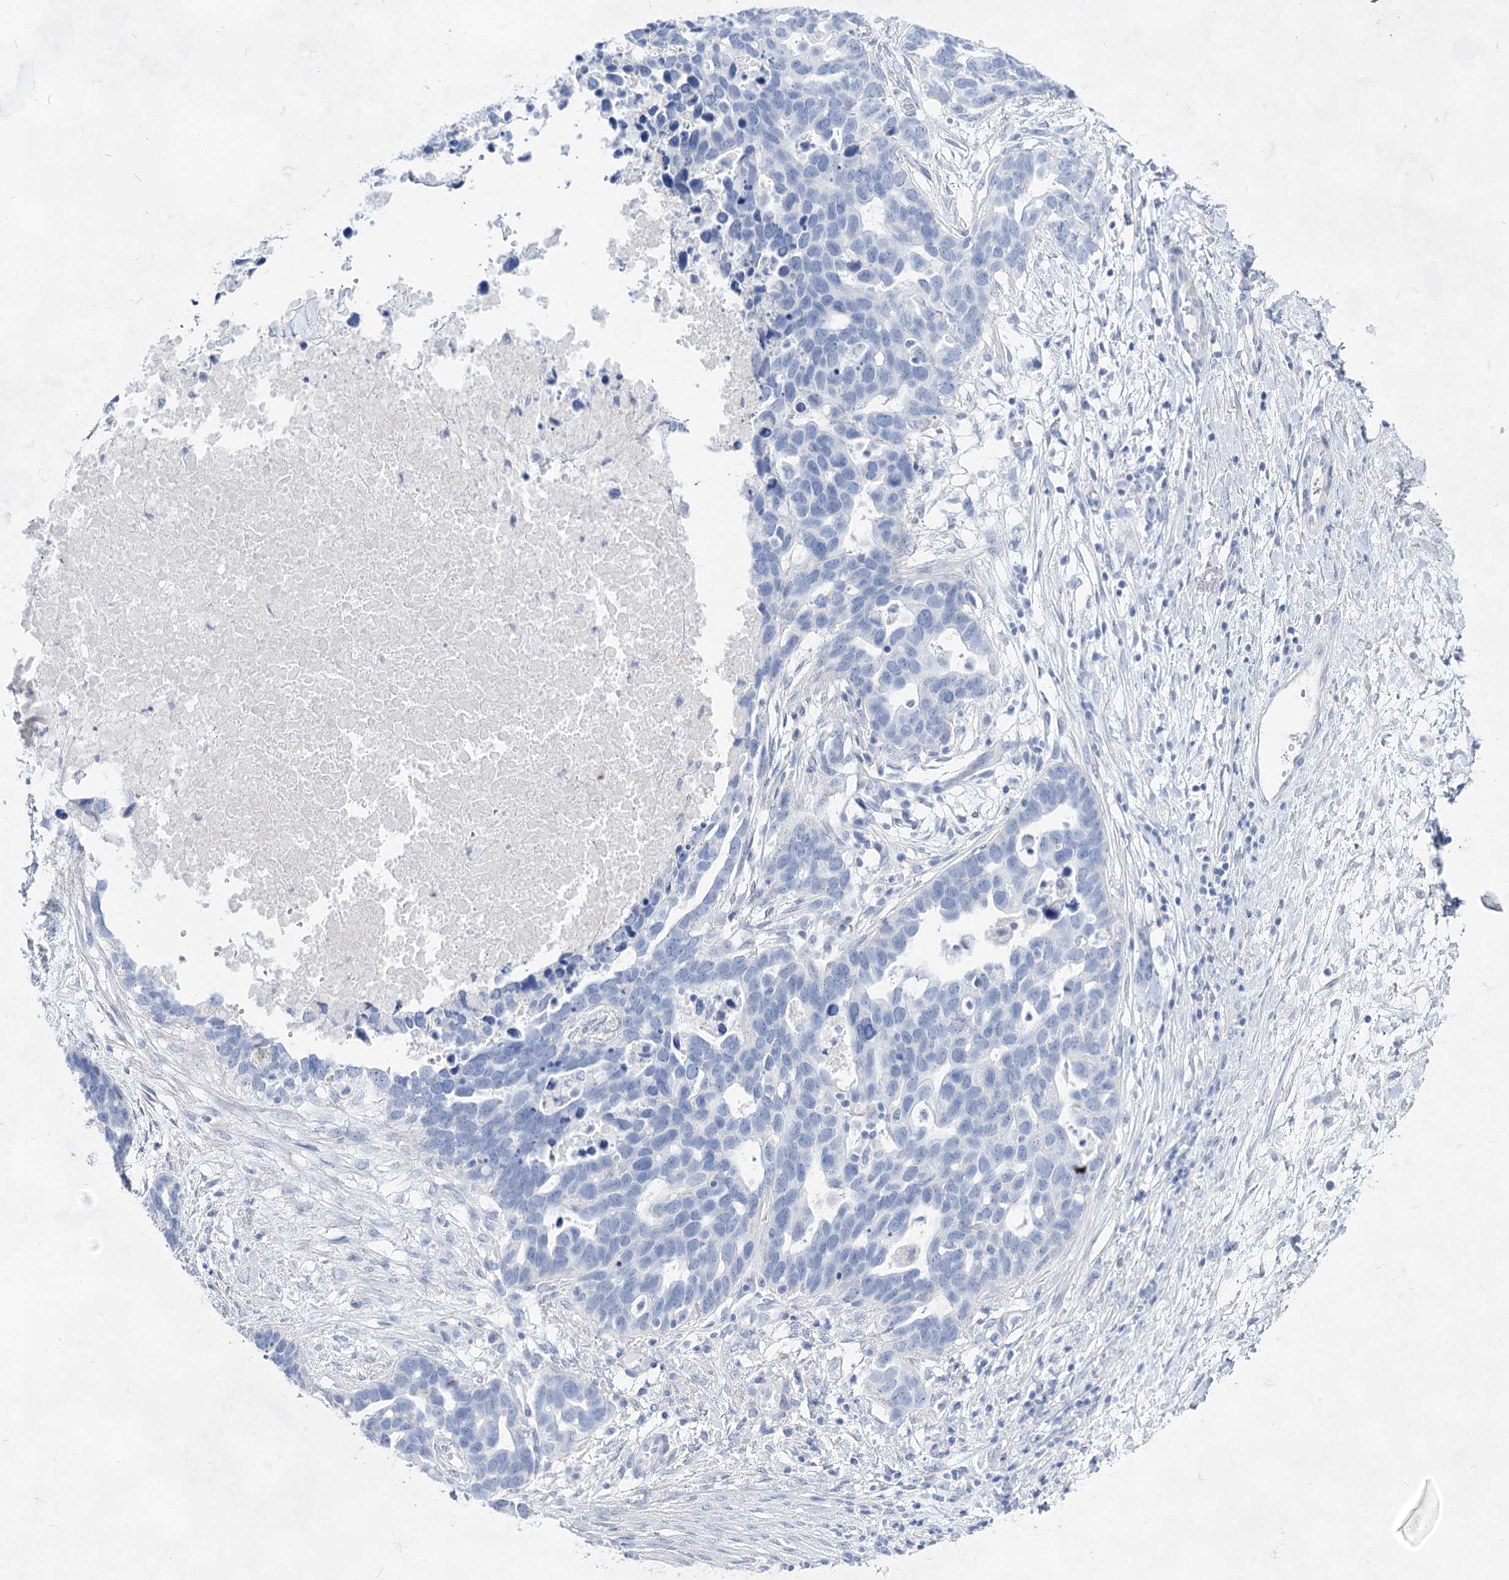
{"staining": {"intensity": "negative", "quantity": "none", "location": "none"}, "tissue": "ovarian cancer", "cell_type": "Tumor cells", "image_type": "cancer", "snomed": [{"axis": "morphology", "description": "Cystadenocarcinoma, serous, NOS"}, {"axis": "topography", "description": "Ovary"}], "caption": "This is an immunohistochemistry photomicrograph of ovarian serous cystadenocarcinoma. There is no positivity in tumor cells.", "gene": "ACRV1", "patient": {"sex": "female", "age": 54}}